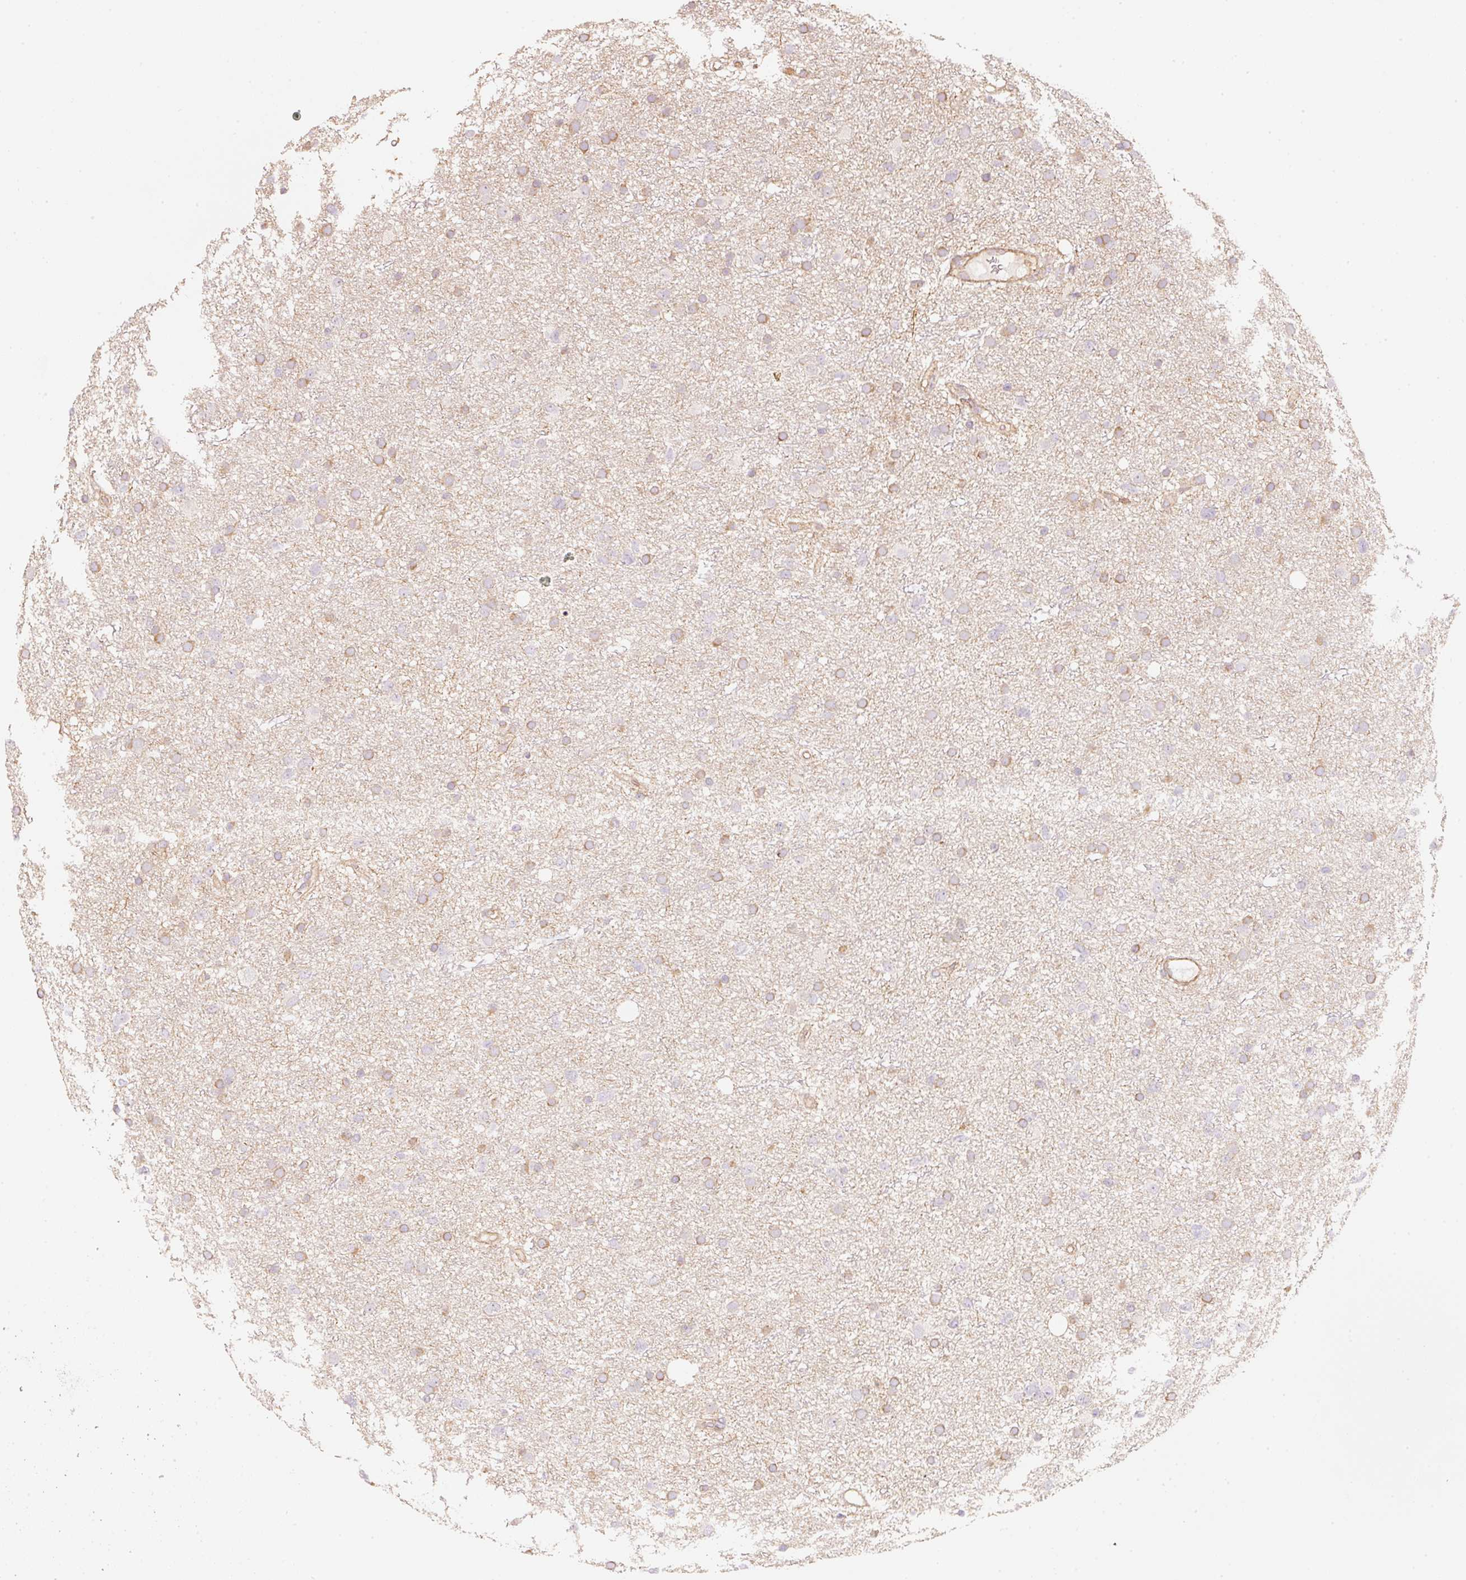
{"staining": {"intensity": "moderate", "quantity": "25%-75%", "location": "cytoplasmic/membranous"}, "tissue": "glioma", "cell_type": "Tumor cells", "image_type": "cancer", "snomed": [{"axis": "morphology", "description": "Glioma, malignant, Low grade"}, {"axis": "topography", "description": "Cerebral cortex"}], "caption": "Brown immunohistochemical staining in glioma shows moderate cytoplasmic/membranous staining in about 25%-75% of tumor cells. Nuclei are stained in blue.", "gene": "CEP95", "patient": {"sex": "female", "age": 39}}